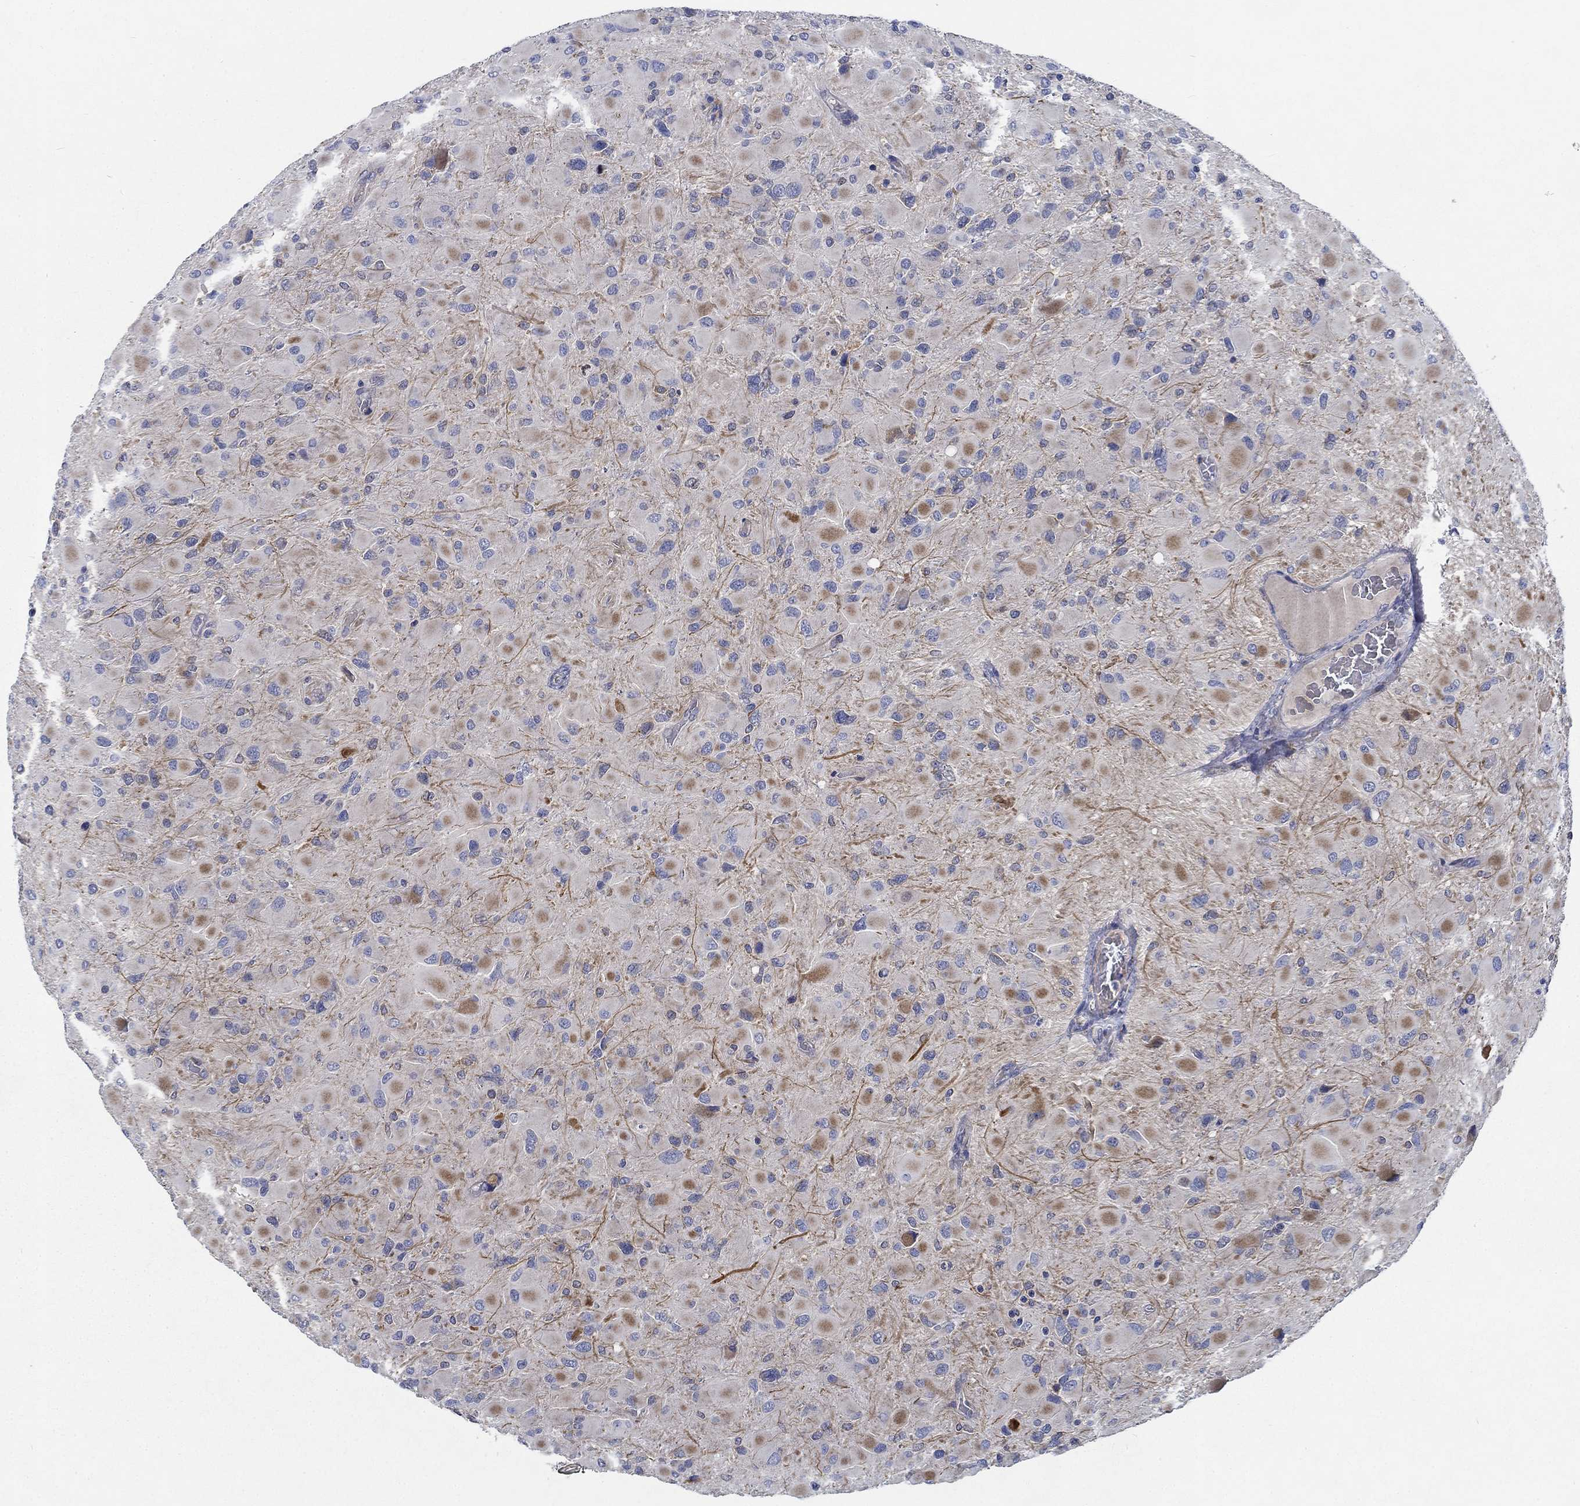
{"staining": {"intensity": "moderate", "quantity": "<25%", "location": "cytoplasmic/membranous"}, "tissue": "glioma", "cell_type": "Tumor cells", "image_type": "cancer", "snomed": [{"axis": "morphology", "description": "Glioma, malignant, High grade"}, {"axis": "topography", "description": "Cerebral cortex"}], "caption": "A high-resolution image shows immunohistochemistry (IHC) staining of malignant high-grade glioma, which shows moderate cytoplasmic/membranous positivity in approximately <25% of tumor cells.", "gene": "MMP24", "patient": {"sex": "female", "age": 36}}